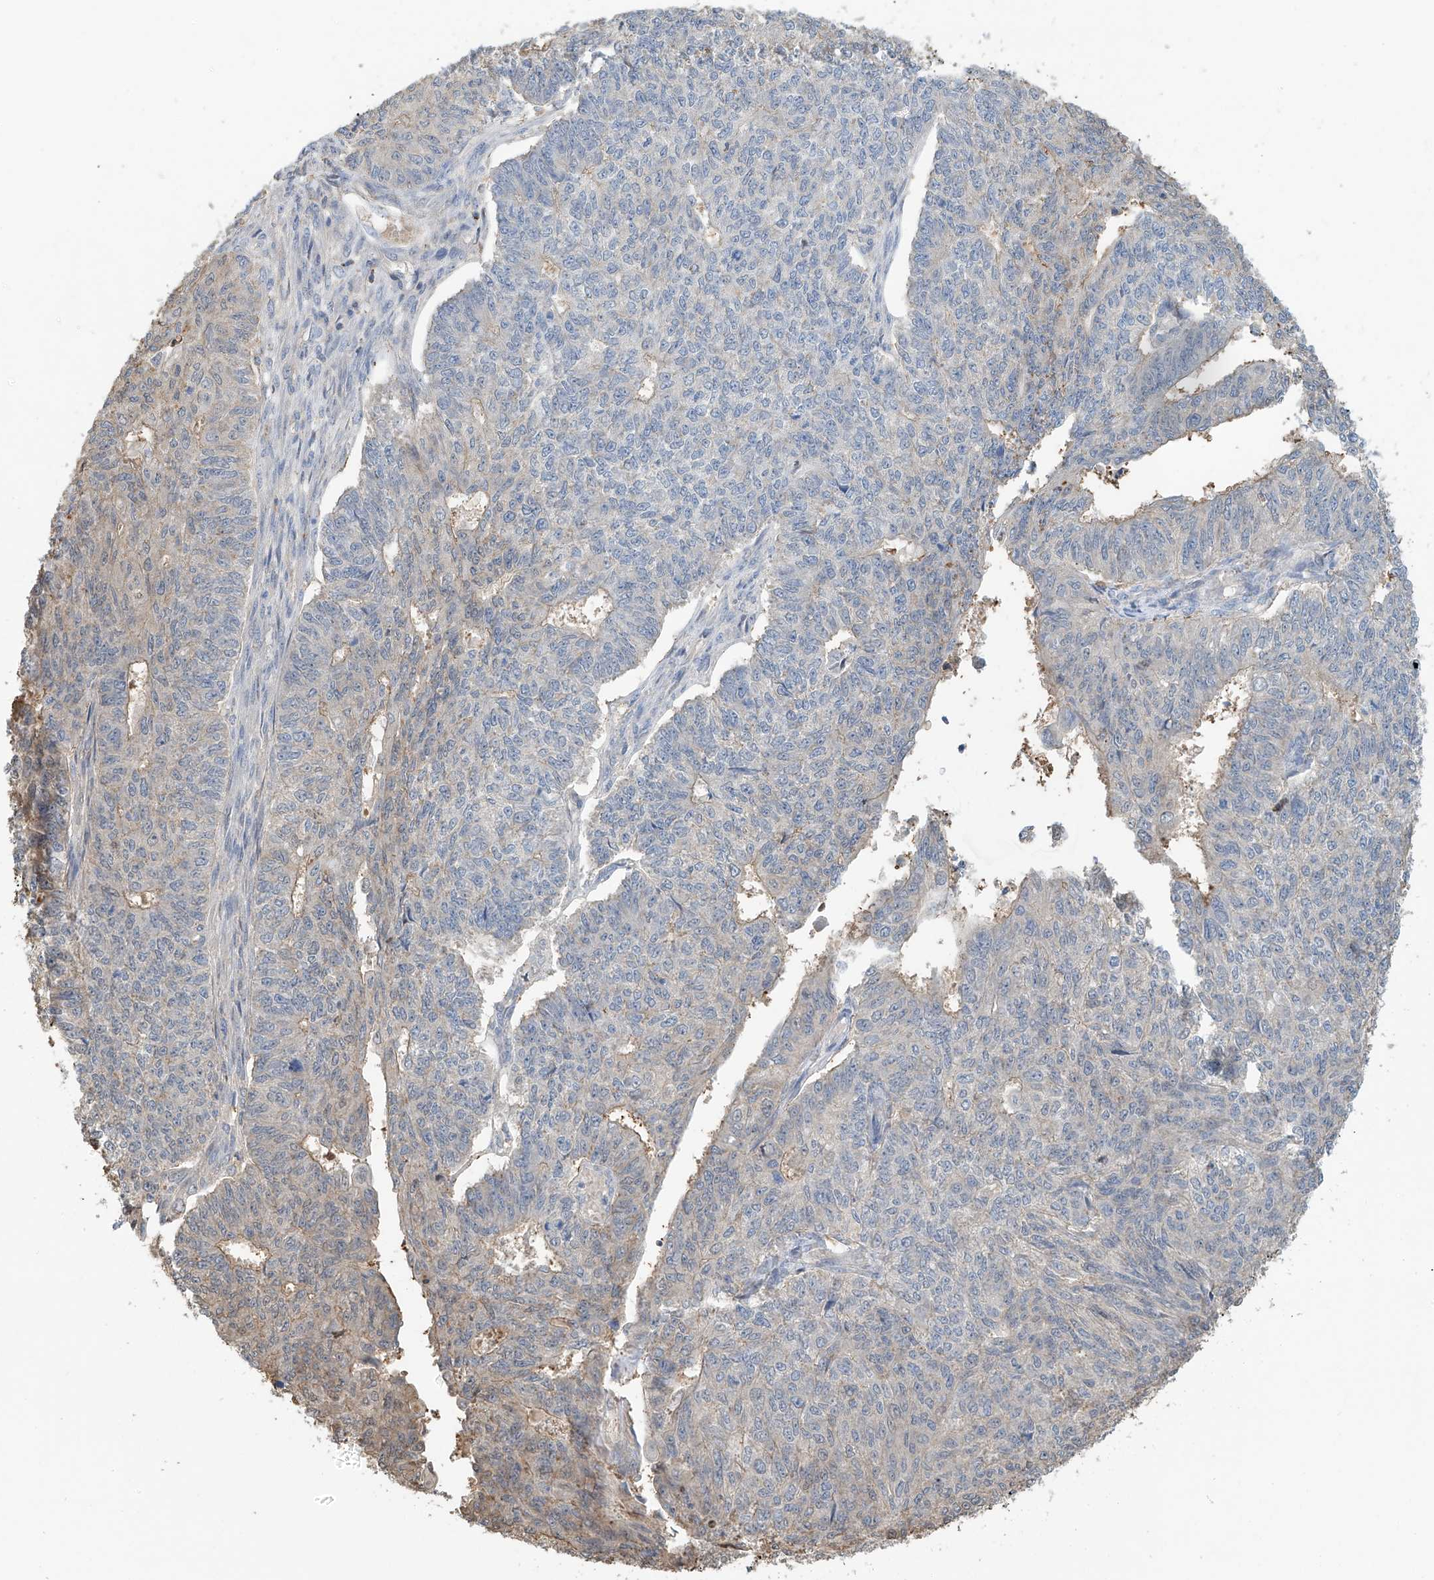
{"staining": {"intensity": "negative", "quantity": "none", "location": "none"}, "tissue": "endometrial cancer", "cell_type": "Tumor cells", "image_type": "cancer", "snomed": [{"axis": "morphology", "description": "Adenocarcinoma, NOS"}, {"axis": "topography", "description": "Endometrium"}], "caption": "IHC of endometrial cancer shows no positivity in tumor cells.", "gene": "PMM1", "patient": {"sex": "female", "age": 32}}